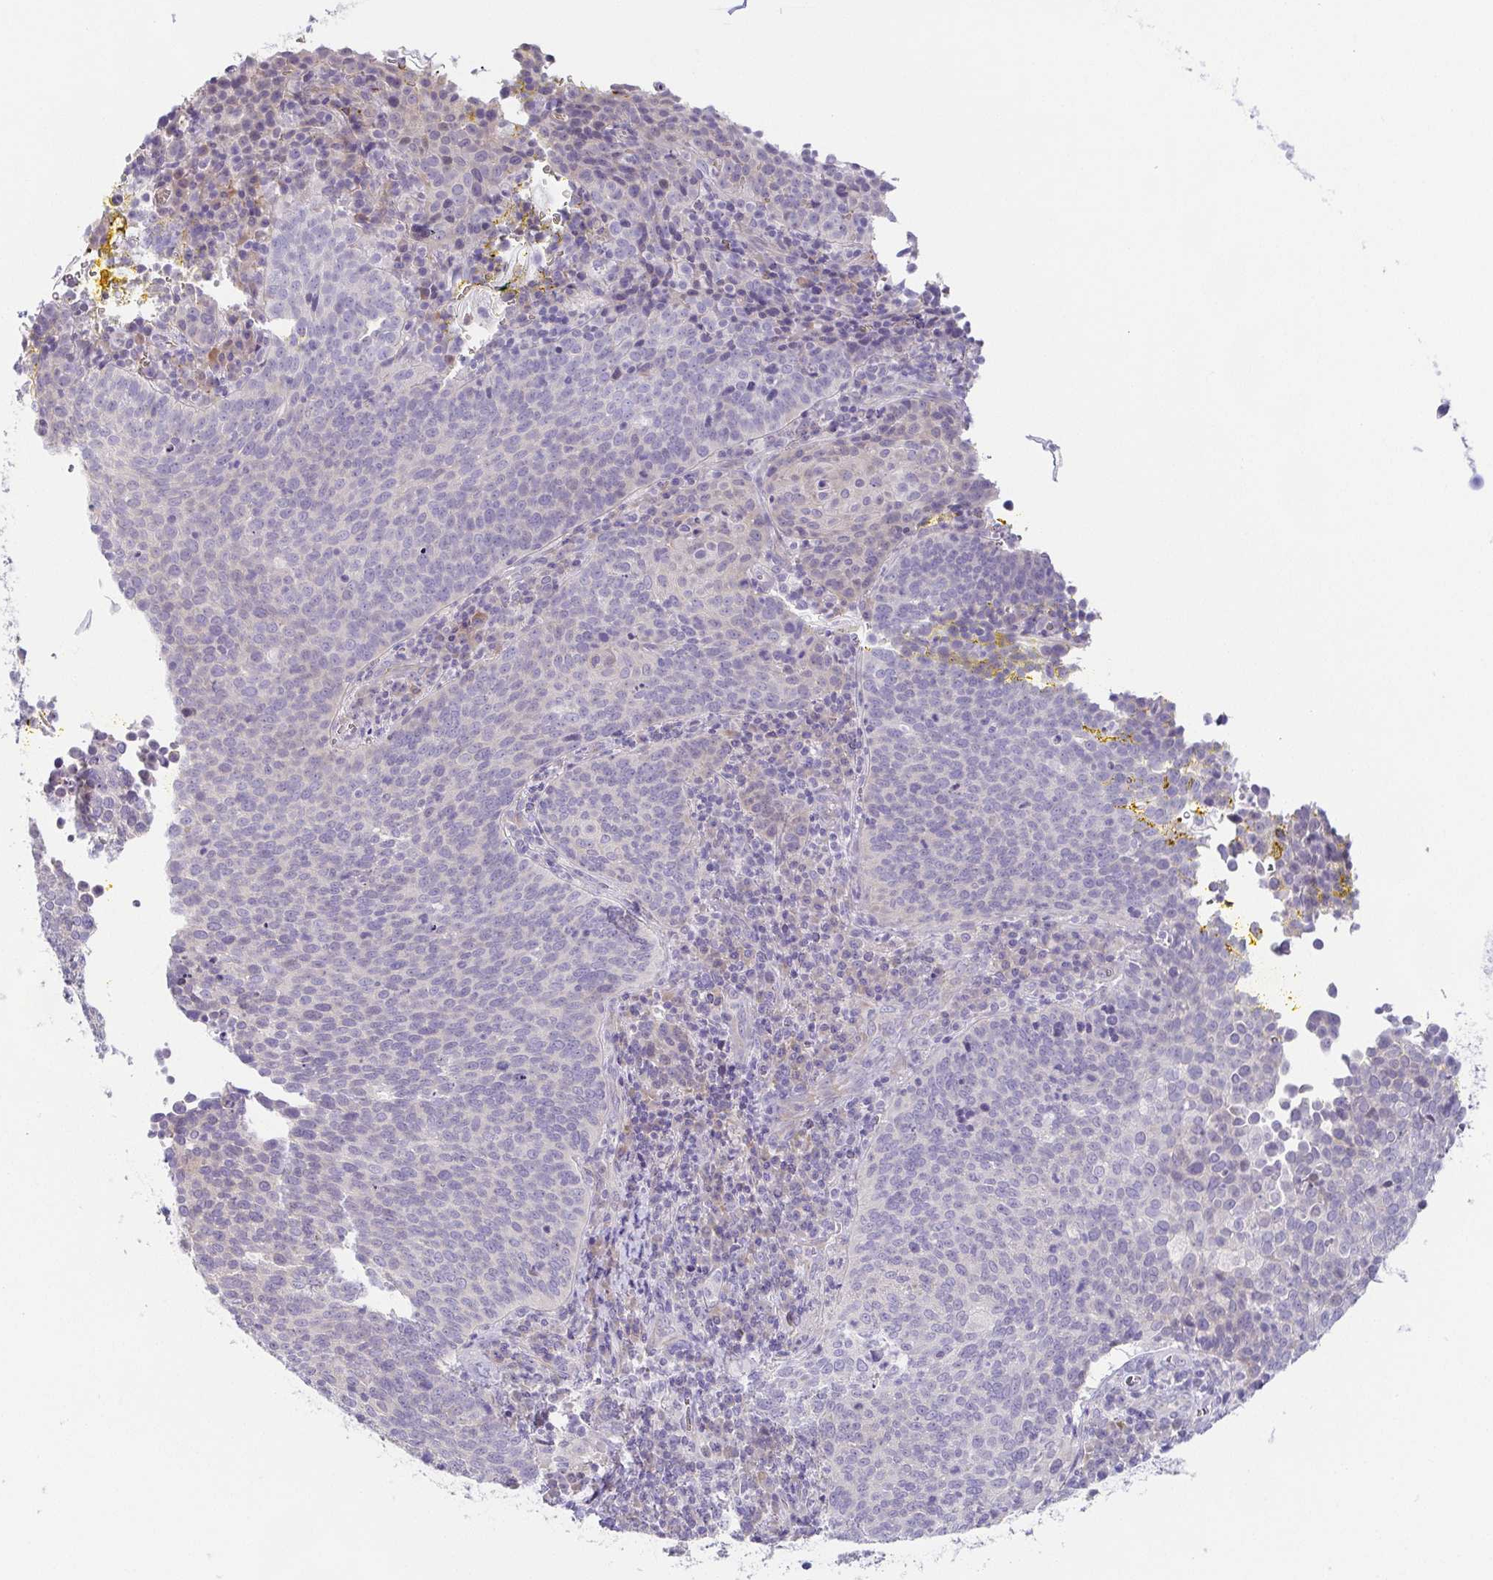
{"staining": {"intensity": "negative", "quantity": "none", "location": "none"}, "tissue": "cervical cancer", "cell_type": "Tumor cells", "image_type": "cancer", "snomed": [{"axis": "morphology", "description": "Squamous cell carcinoma, NOS"}, {"axis": "topography", "description": "Cervix"}], "caption": "This is an immunohistochemistry image of human cervical cancer (squamous cell carcinoma). There is no expression in tumor cells.", "gene": "FAM162B", "patient": {"sex": "female", "age": 34}}